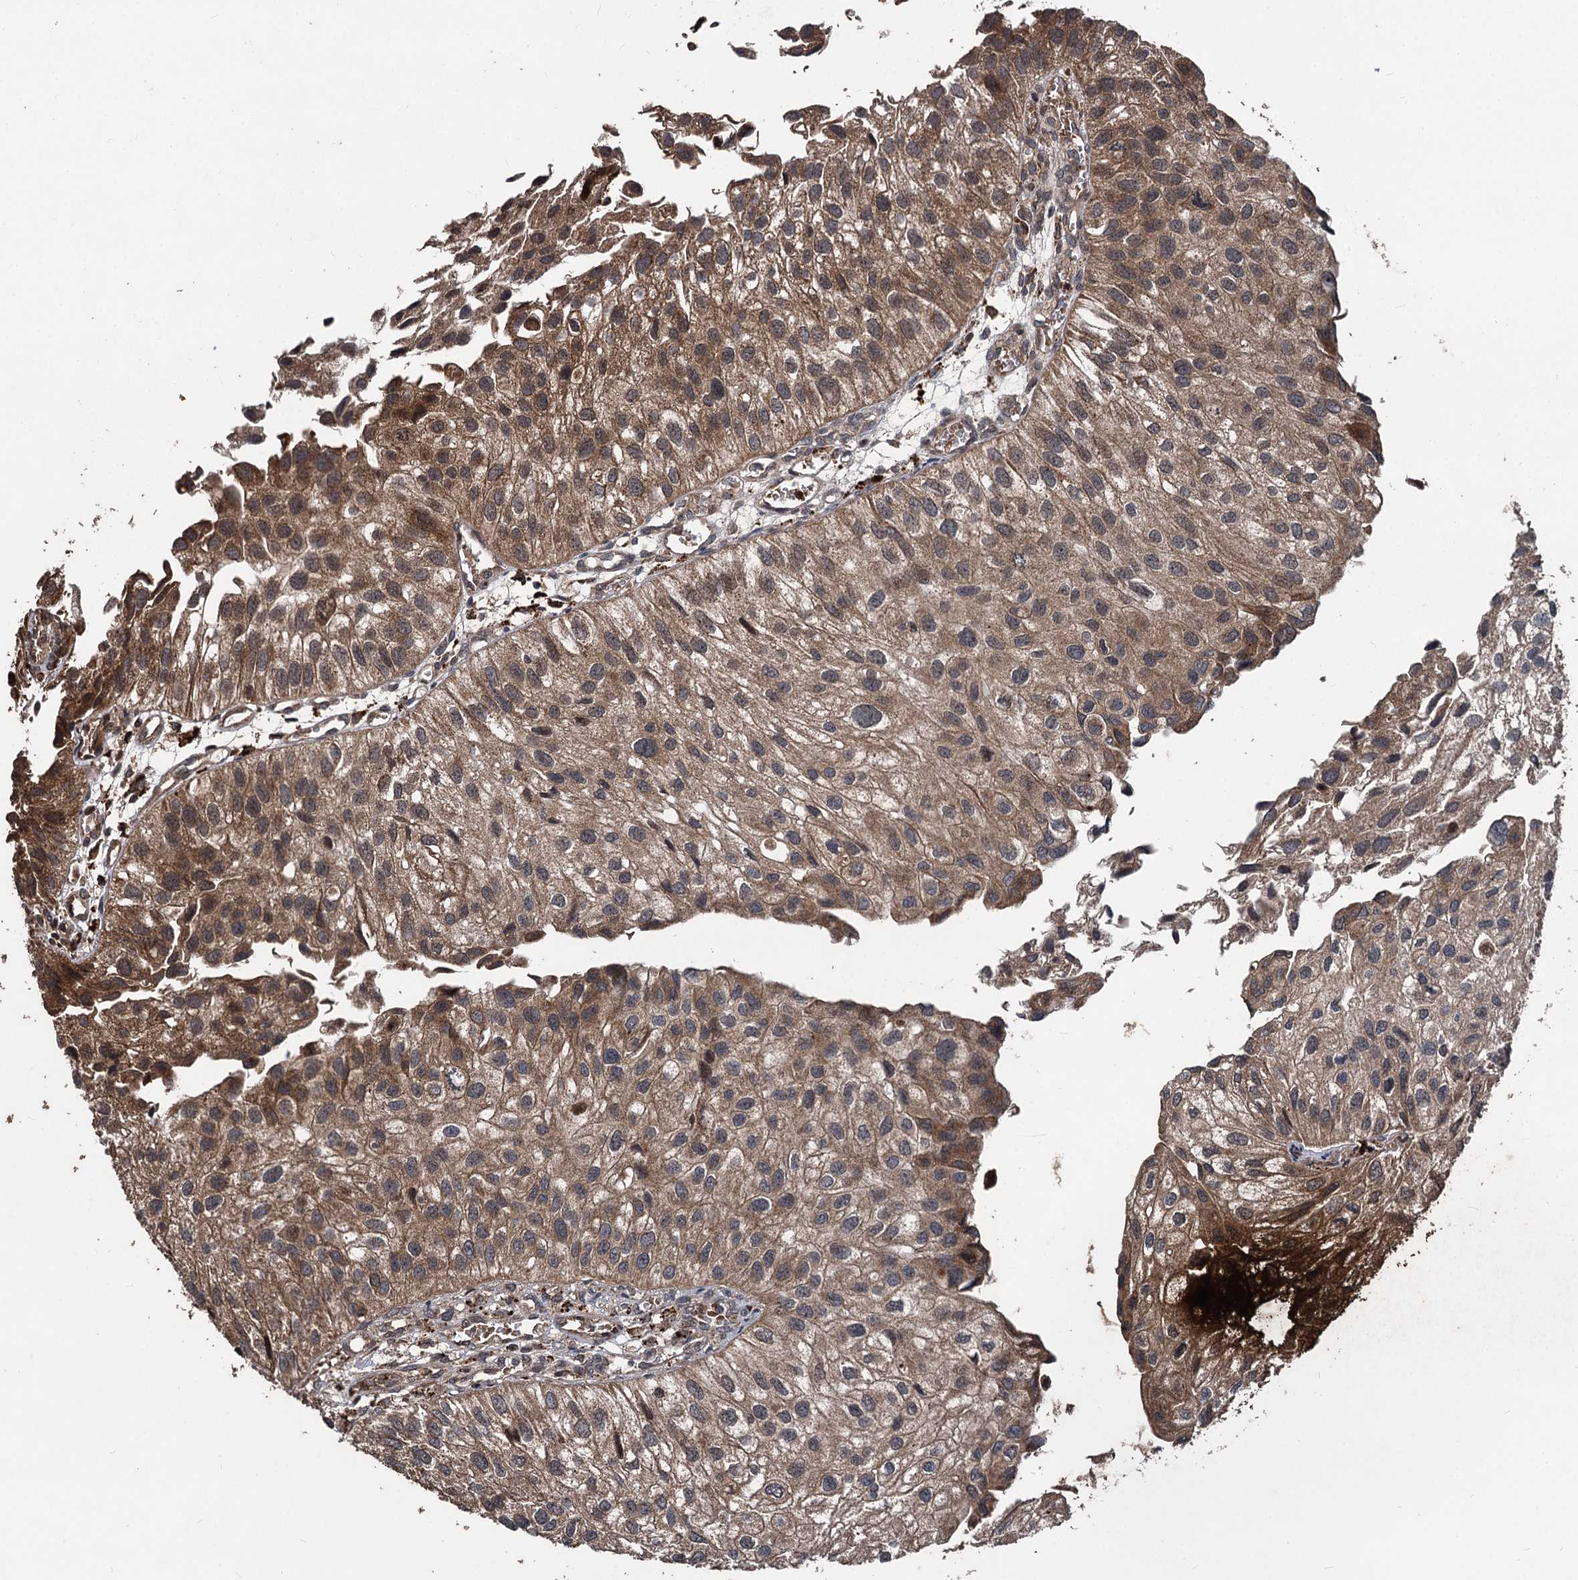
{"staining": {"intensity": "moderate", "quantity": ">75%", "location": "cytoplasmic/membranous"}, "tissue": "urothelial cancer", "cell_type": "Tumor cells", "image_type": "cancer", "snomed": [{"axis": "morphology", "description": "Urothelial carcinoma, Low grade"}, {"axis": "topography", "description": "Urinary bladder"}], "caption": "A brown stain labels moderate cytoplasmic/membranous staining of a protein in urothelial cancer tumor cells.", "gene": "BCL2L2", "patient": {"sex": "female", "age": 89}}